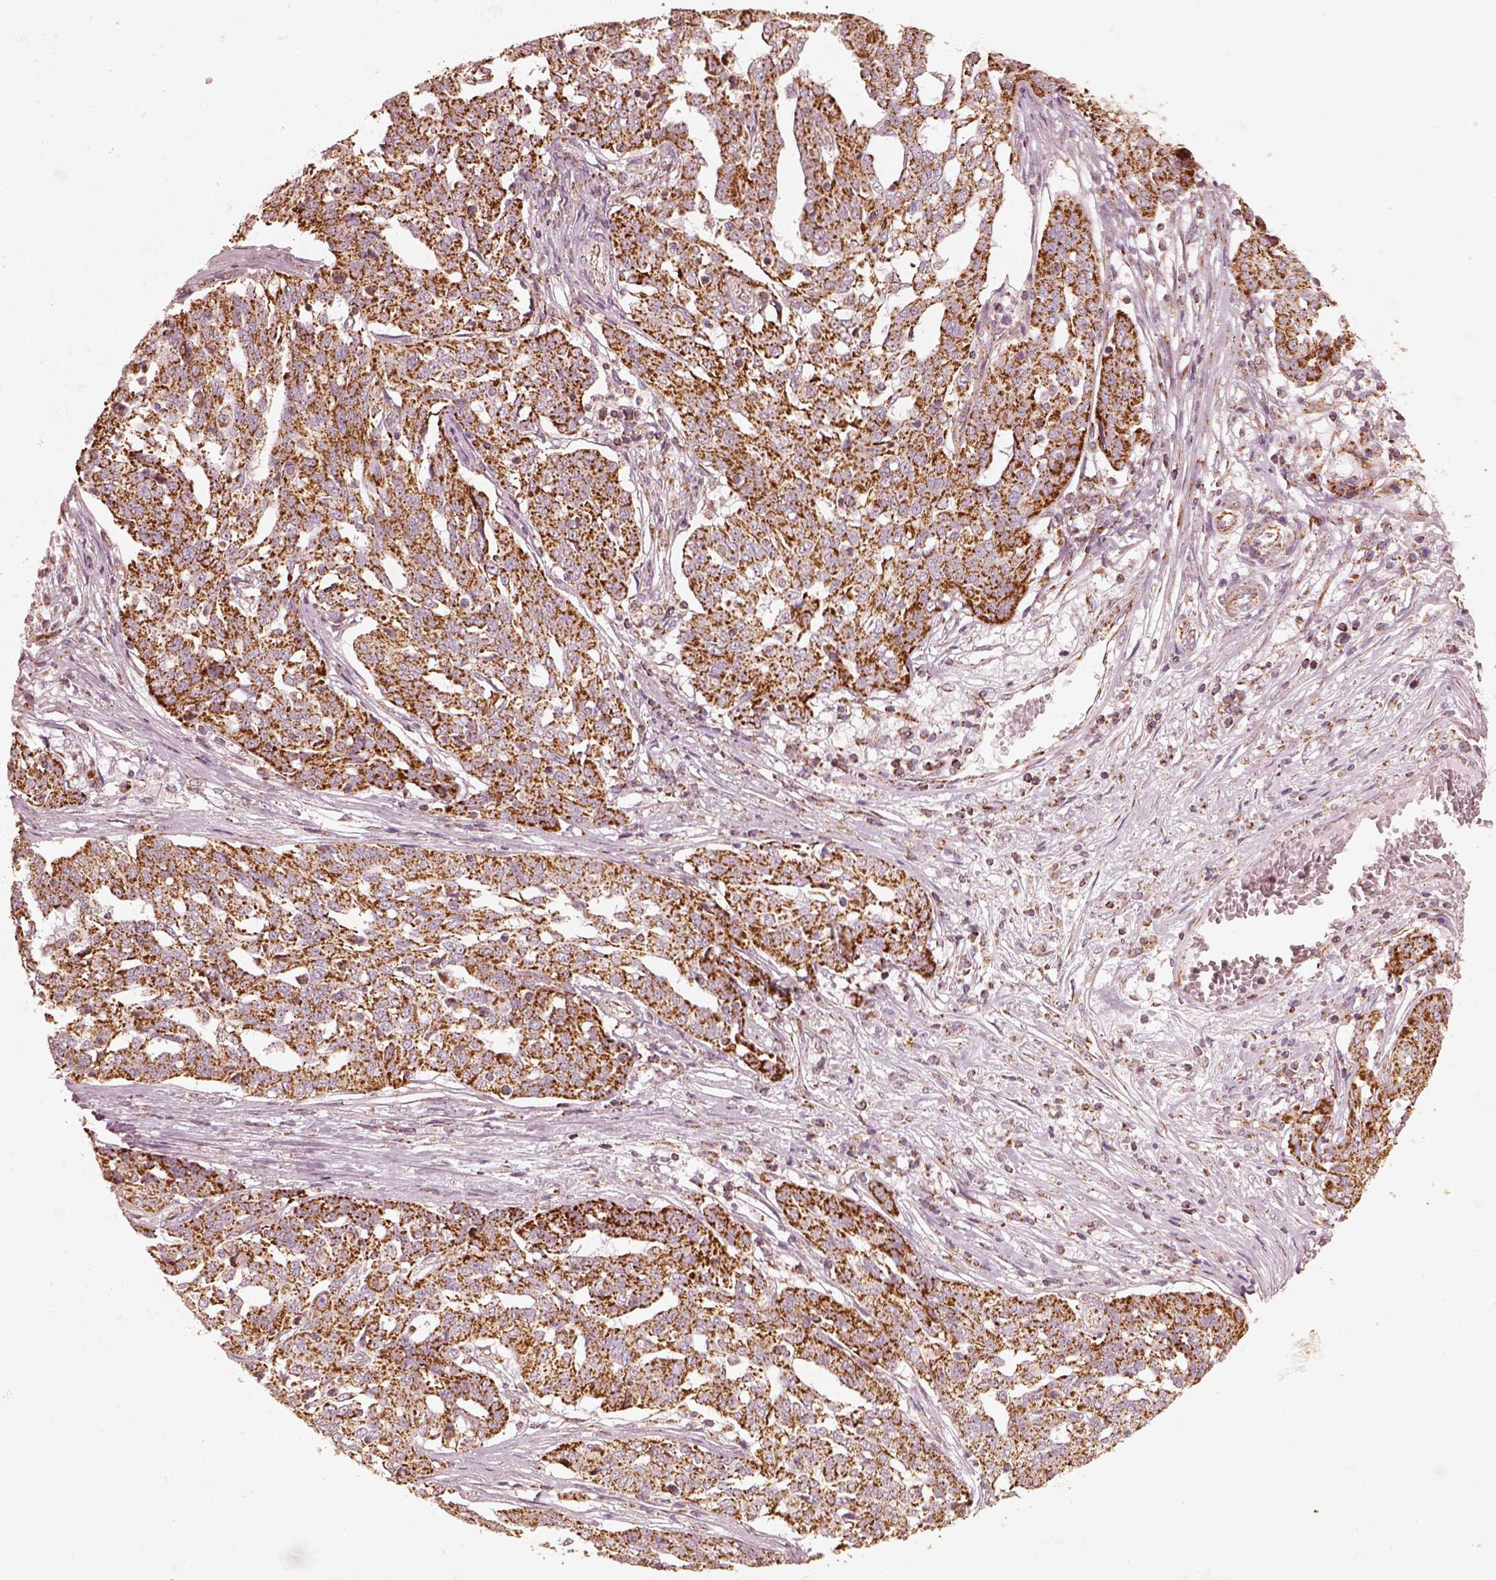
{"staining": {"intensity": "strong", "quantity": ">75%", "location": "cytoplasmic/membranous"}, "tissue": "ovarian cancer", "cell_type": "Tumor cells", "image_type": "cancer", "snomed": [{"axis": "morphology", "description": "Cystadenocarcinoma, serous, NOS"}, {"axis": "topography", "description": "Ovary"}], "caption": "This image exhibits immunohistochemistry staining of human ovarian cancer, with high strong cytoplasmic/membranous staining in about >75% of tumor cells.", "gene": "ENTPD6", "patient": {"sex": "female", "age": 67}}